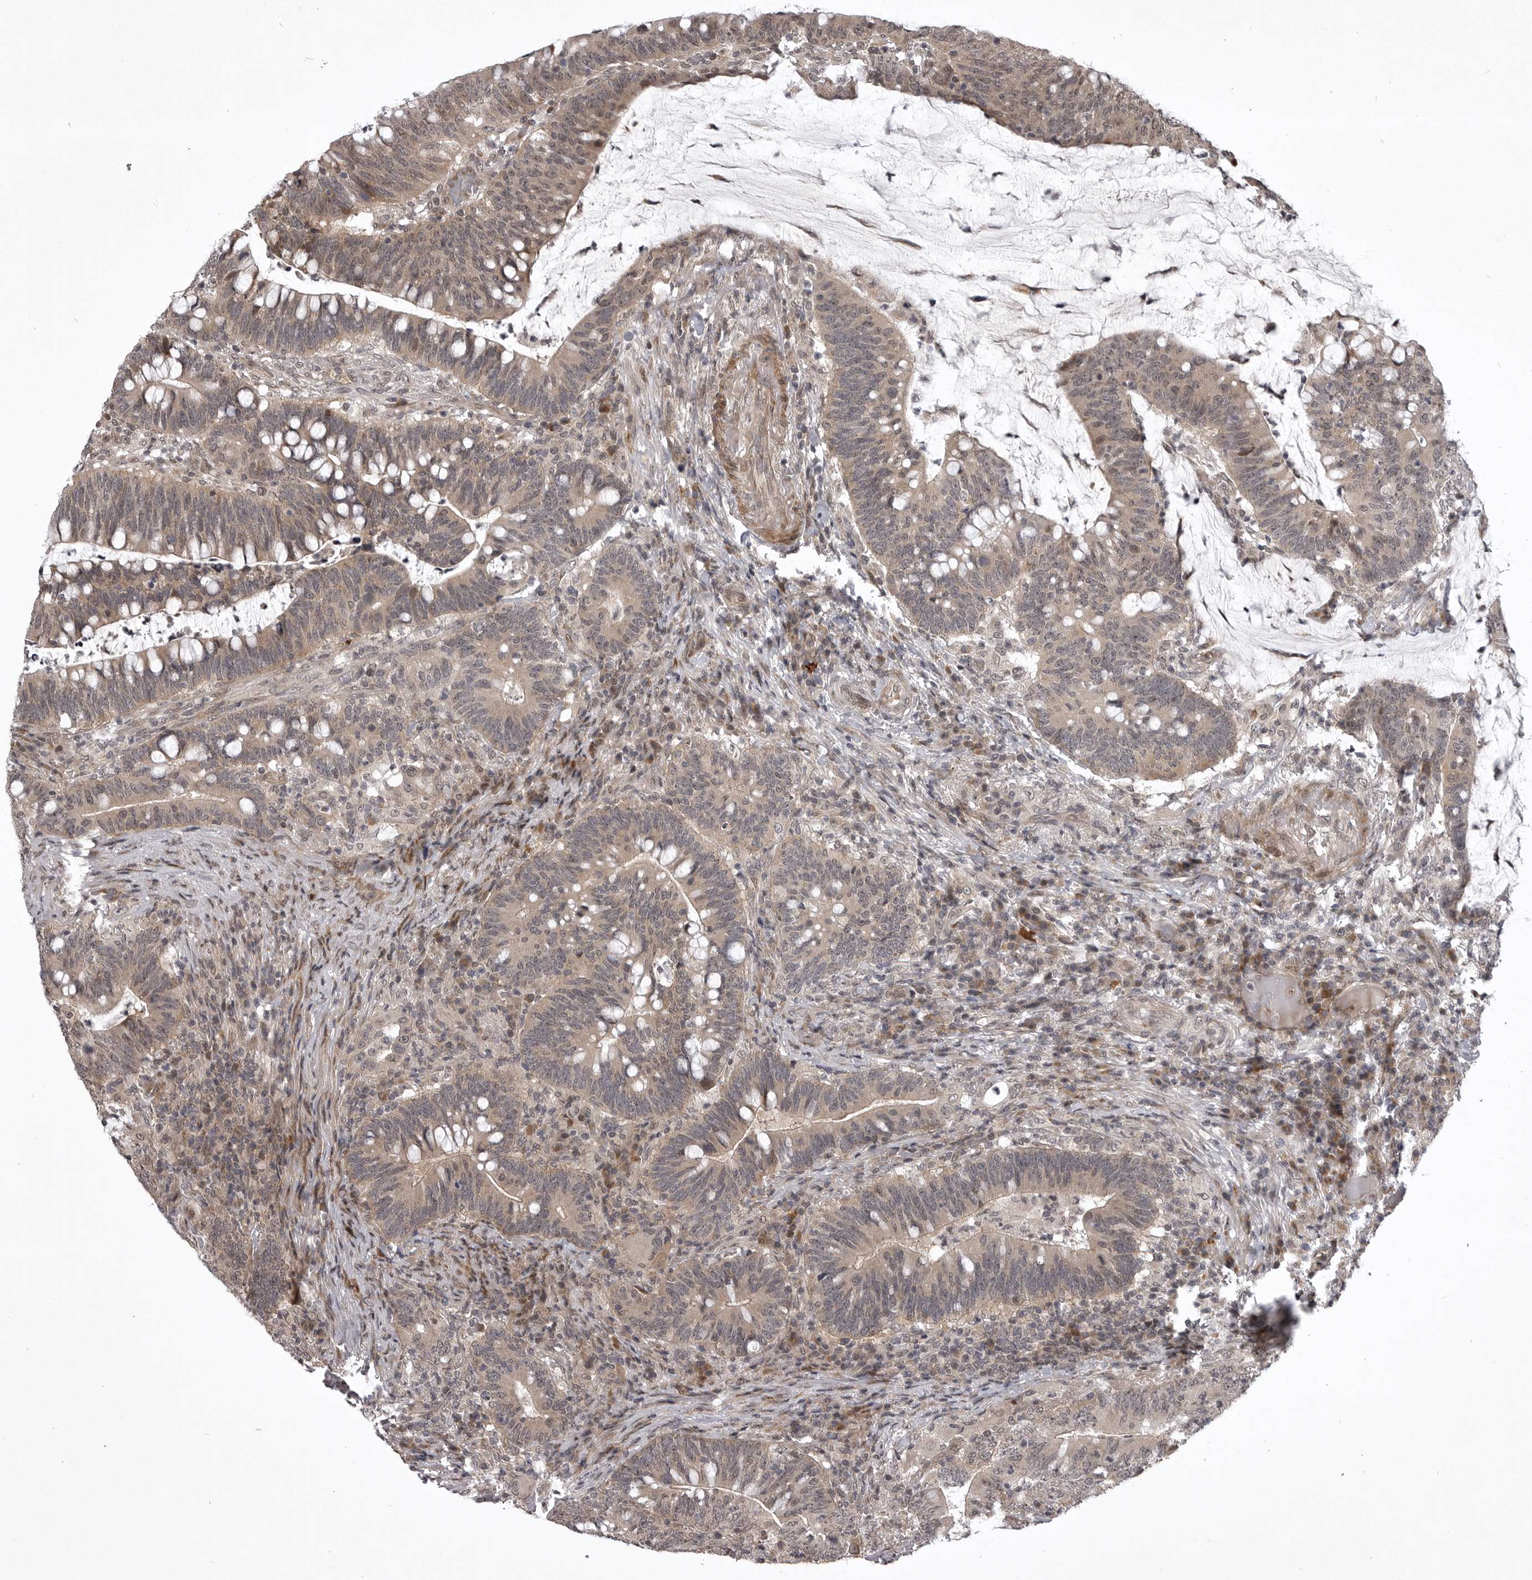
{"staining": {"intensity": "moderate", "quantity": ">75%", "location": "cytoplasmic/membranous"}, "tissue": "colorectal cancer", "cell_type": "Tumor cells", "image_type": "cancer", "snomed": [{"axis": "morphology", "description": "Adenocarcinoma, NOS"}, {"axis": "topography", "description": "Colon"}], "caption": "Colorectal adenocarcinoma tissue shows moderate cytoplasmic/membranous staining in approximately >75% of tumor cells, visualized by immunohistochemistry. (DAB (3,3'-diaminobenzidine) IHC with brightfield microscopy, high magnification).", "gene": "SNX16", "patient": {"sex": "female", "age": 66}}